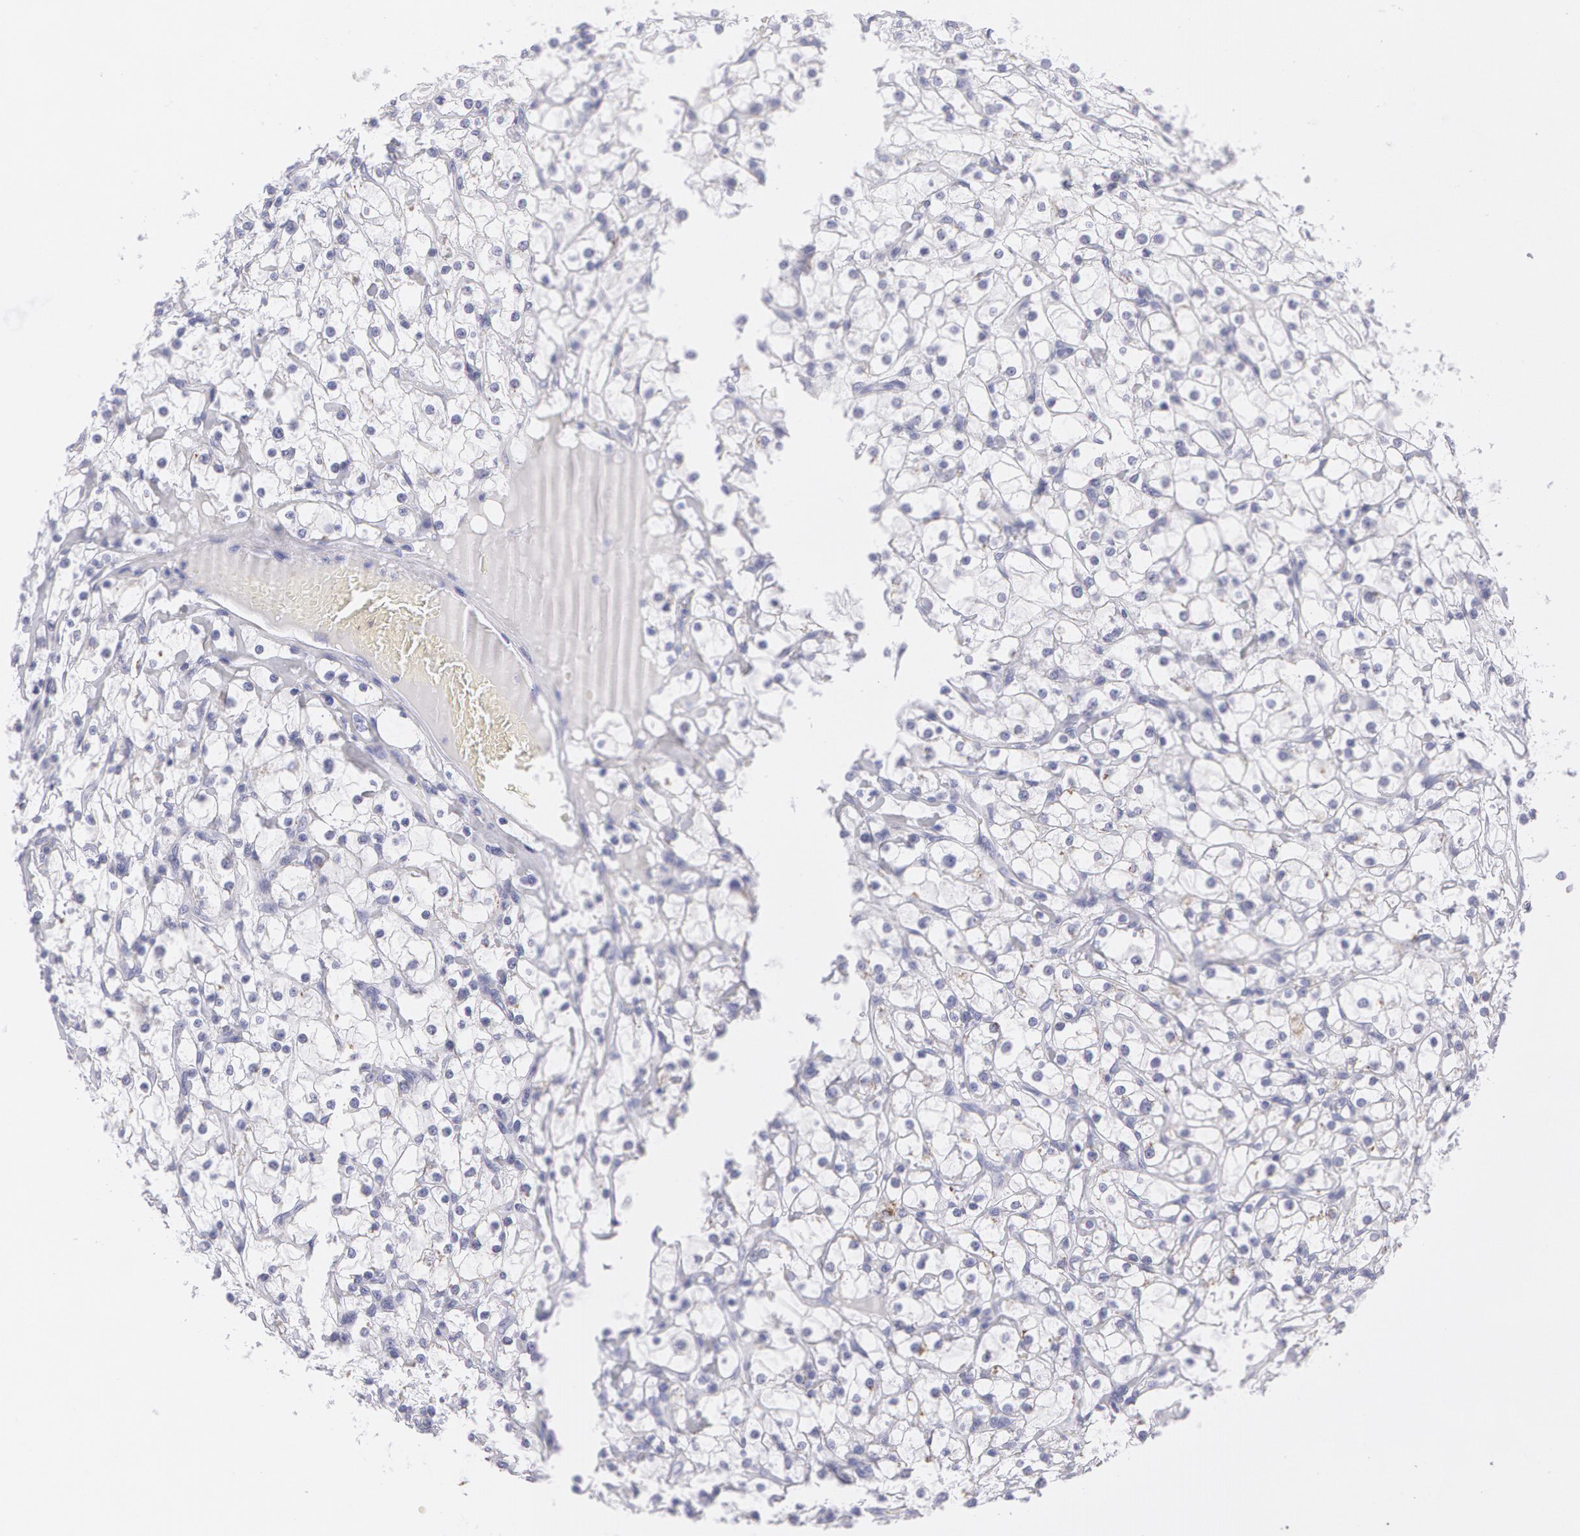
{"staining": {"intensity": "negative", "quantity": "none", "location": "none"}, "tissue": "renal cancer", "cell_type": "Tumor cells", "image_type": "cancer", "snomed": [{"axis": "morphology", "description": "Adenocarcinoma, NOS"}, {"axis": "topography", "description": "Kidney"}], "caption": "The photomicrograph shows no staining of tumor cells in renal adenocarcinoma.", "gene": "AMACR", "patient": {"sex": "female", "age": 73}}